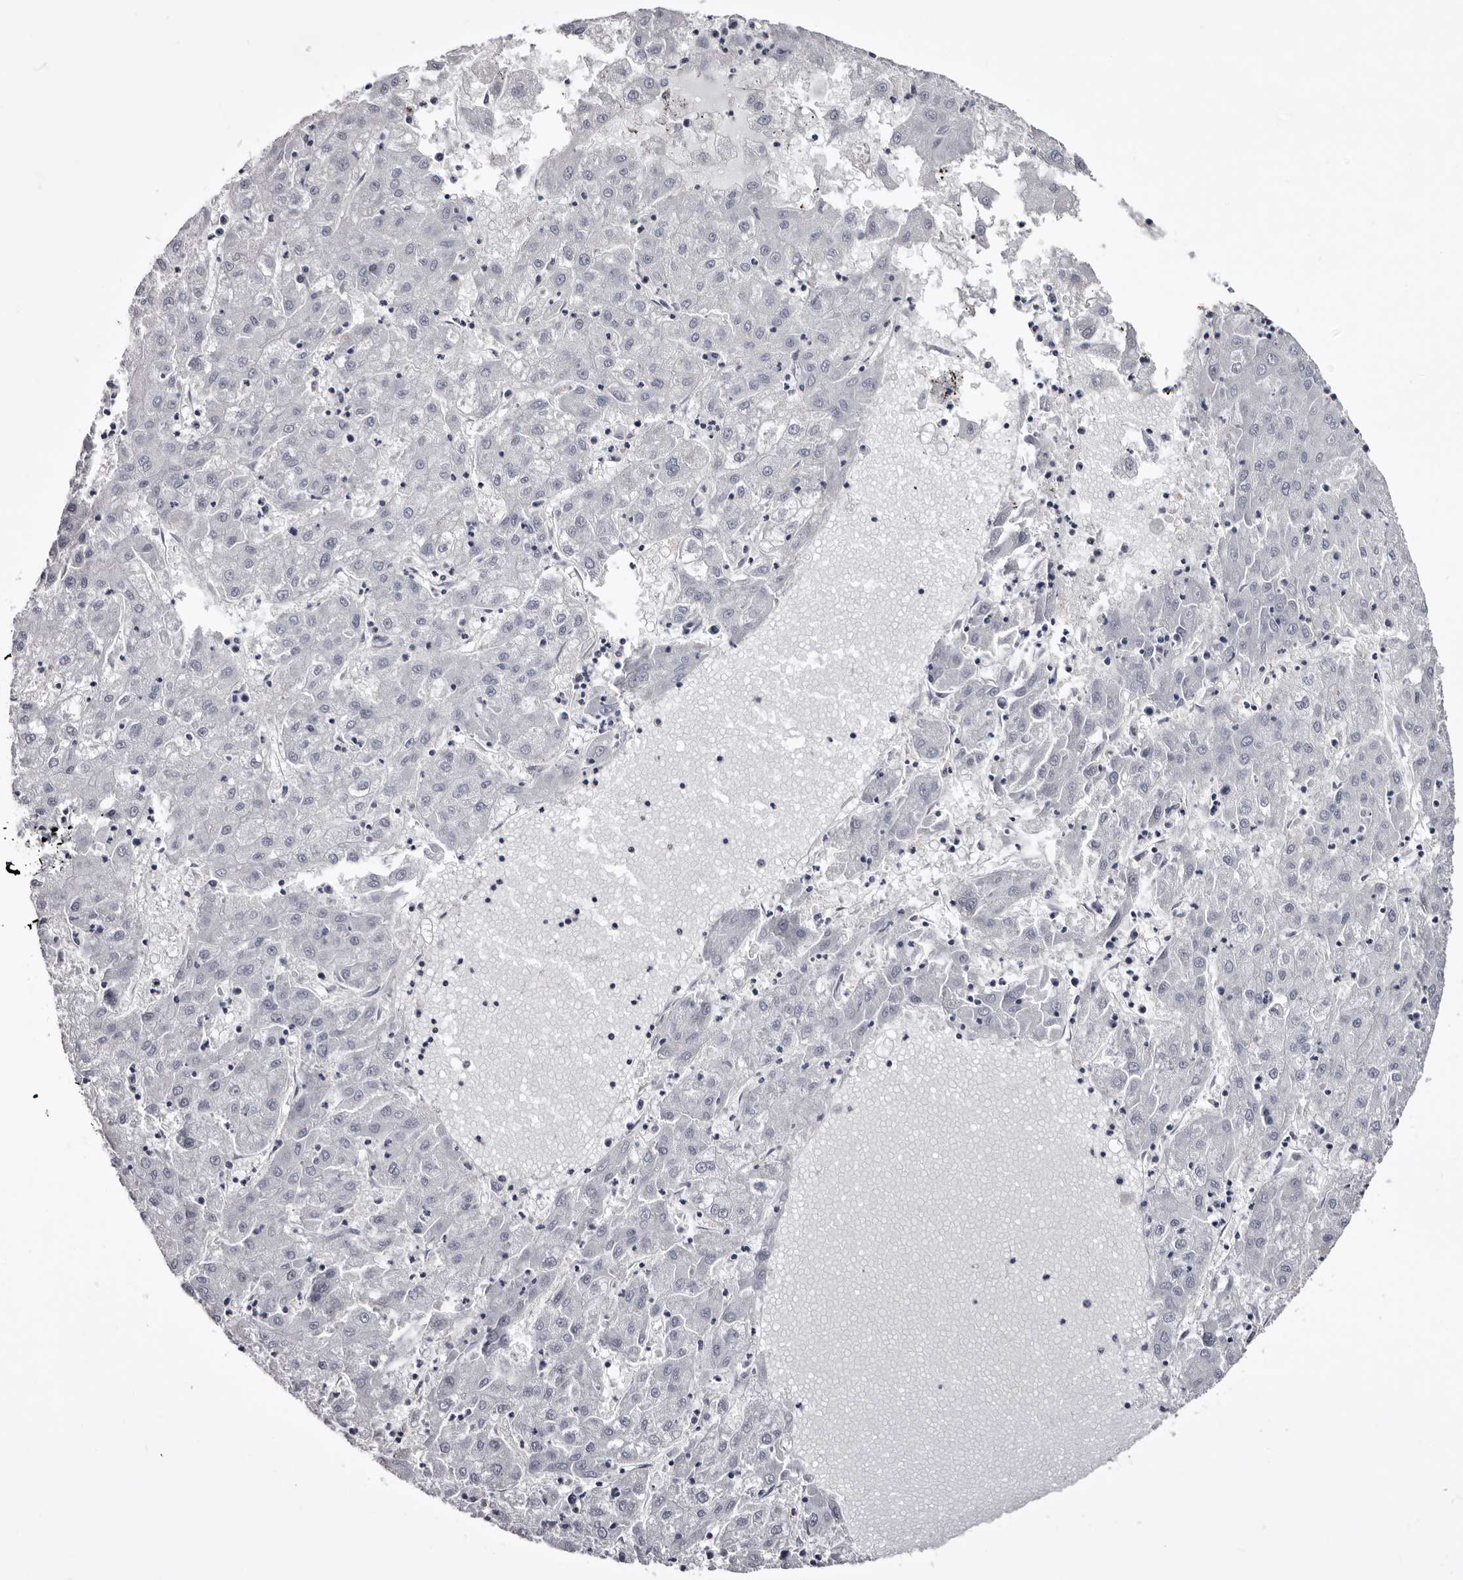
{"staining": {"intensity": "negative", "quantity": "none", "location": "none"}, "tissue": "liver cancer", "cell_type": "Tumor cells", "image_type": "cancer", "snomed": [{"axis": "morphology", "description": "Carcinoma, Hepatocellular, NOS"}, {"axis": "topography", "description": "Liver"}], "caption": "A micrograph of liver cancer stained for a protein shows no brown staining in tumor cells. Nuclei are stained in blue.", "gene": "LAD1", "patient": {"sex": "male", "age": 72}}